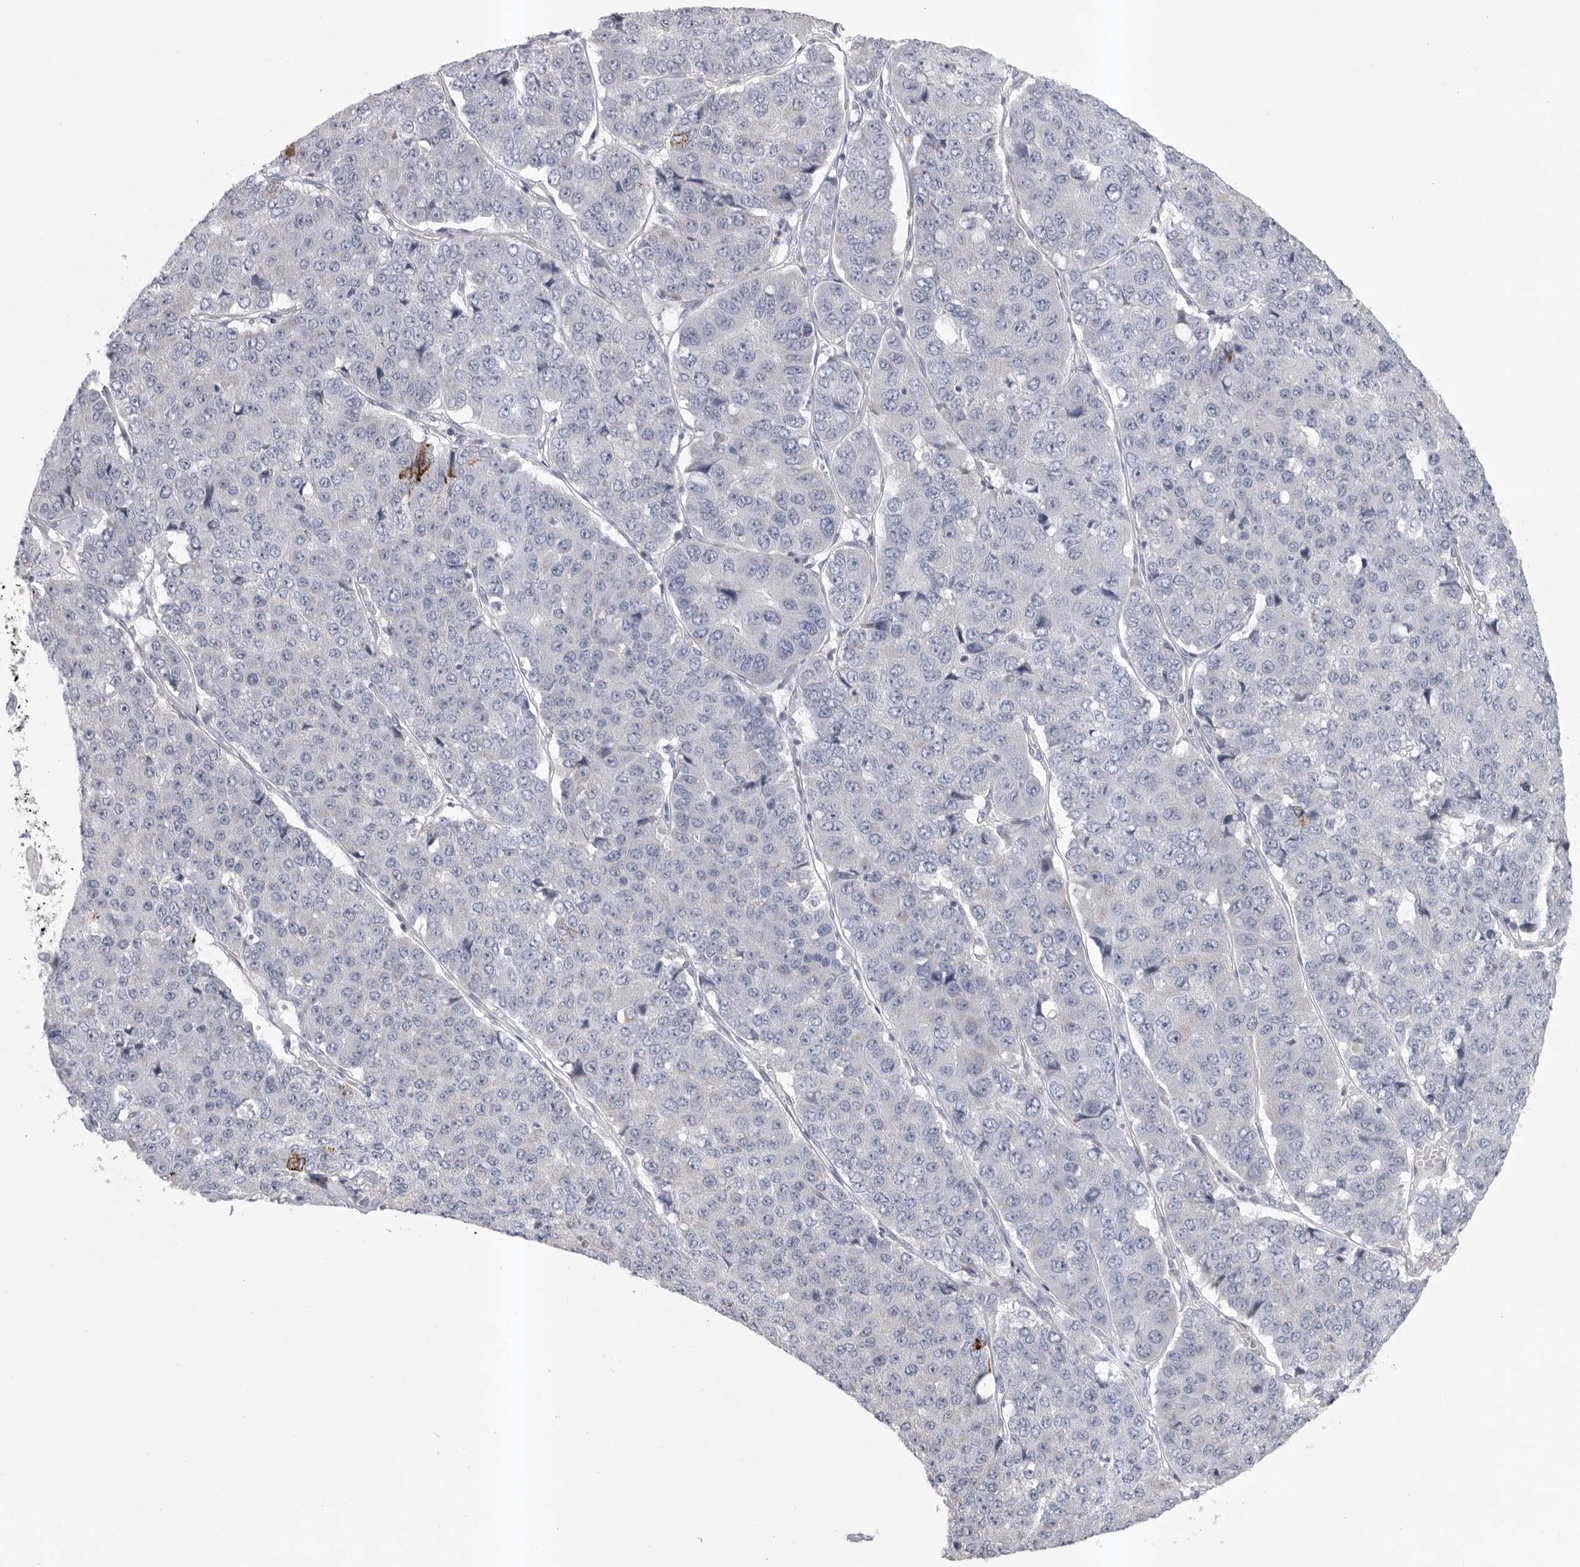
{"staining": {"intensity": "negative", "quantity": "none", "location": "none"}, "tissue": "pancreatic cancer", "cell_type": "Tumor cells", "image_type": "cancer", "snomed": [{"axis": "morphology", "description": "Adenocarcinoma, NOS"}, {"axis": "topography", "description": "Pancreas"}], "caption": "The immunohistochemistry (IHC) photomicrograph has no significant positivity in tumor cells of adenocarcinoma (pancreatic) tissue. (DAB (3,3'-diaminobenzidine) immunohistochemistry, high magnification).", "gene": "TMEM69", "patient": {"sex": "male", "age": 50}}